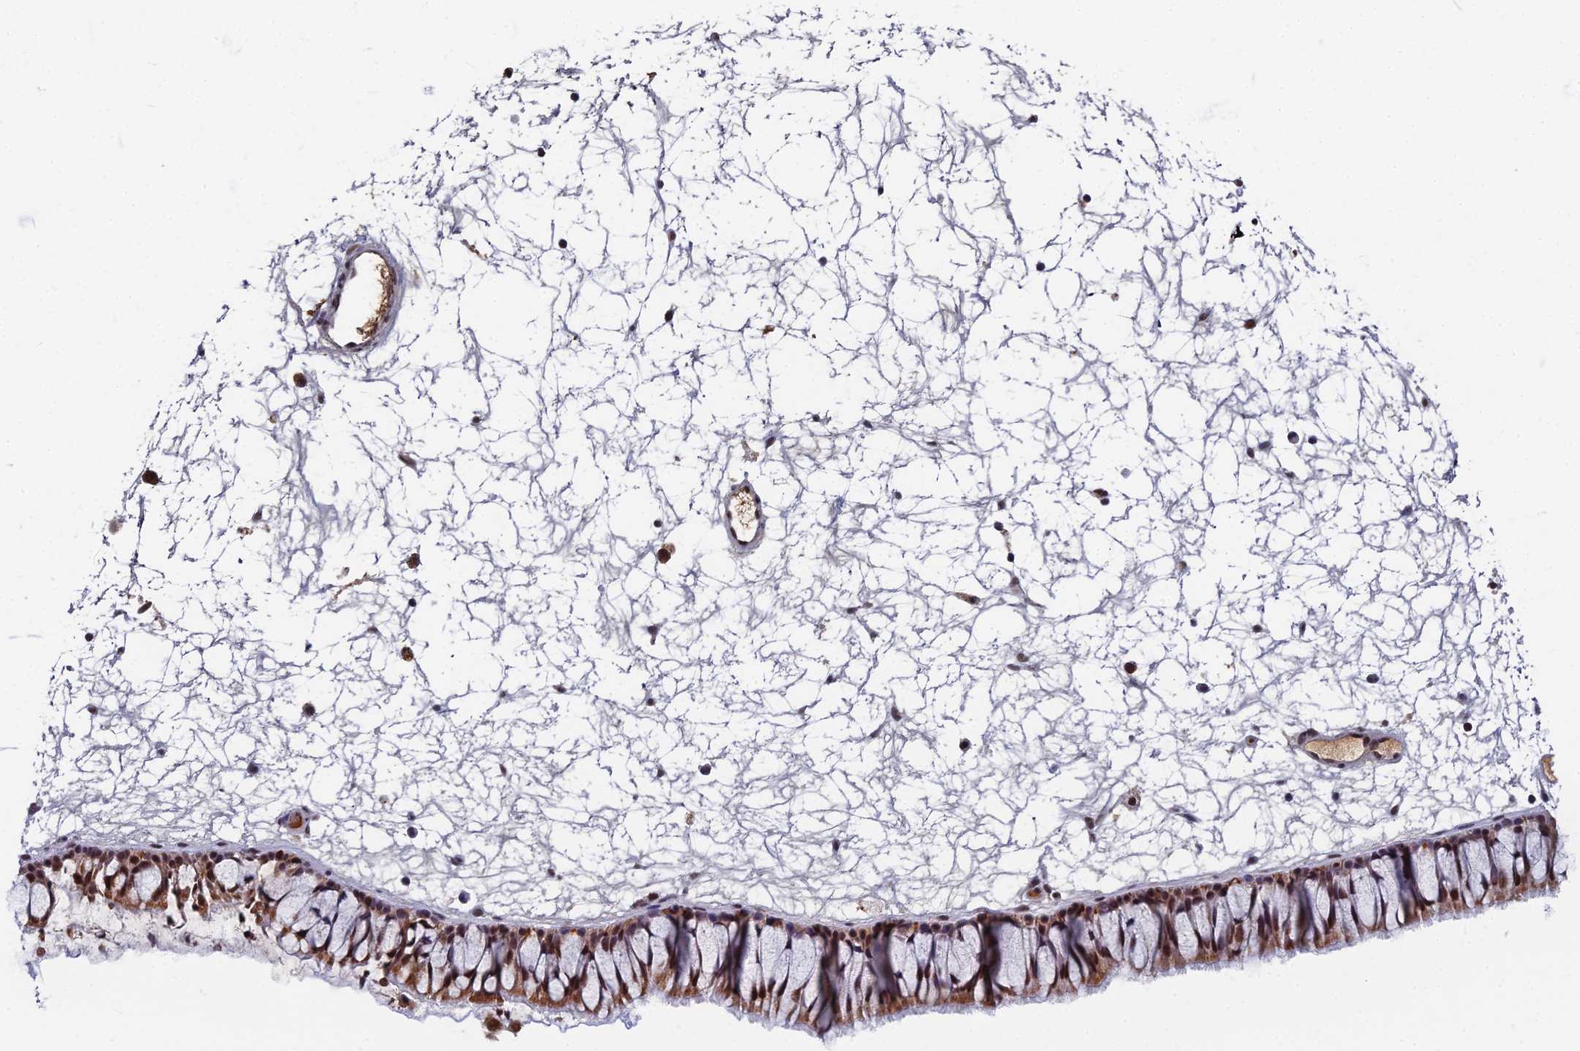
{"staining": {"intensity": "moderate", "quantity": ">75%", "location": "cytoplasmic/membranous,nuclear"}, "tissue": "nasopharynx", "cell_type": "Respiratory epithelial cells", "image_type": "normal", "snomed": [{"axis": "morphology", "description": "Normal tissue, NOS"}, {"axis": "topography", "description": "Nasopharynx"}], "caption": "This is a histology image of immunohistochemistry staining of normal nasopharynx, which shows moderate positivity in the cytoplasmic/membranous,nuclear of respiratory epithelial cells.", "gene": "TAF13", "patient": {"sex": "male", "age": 64}}